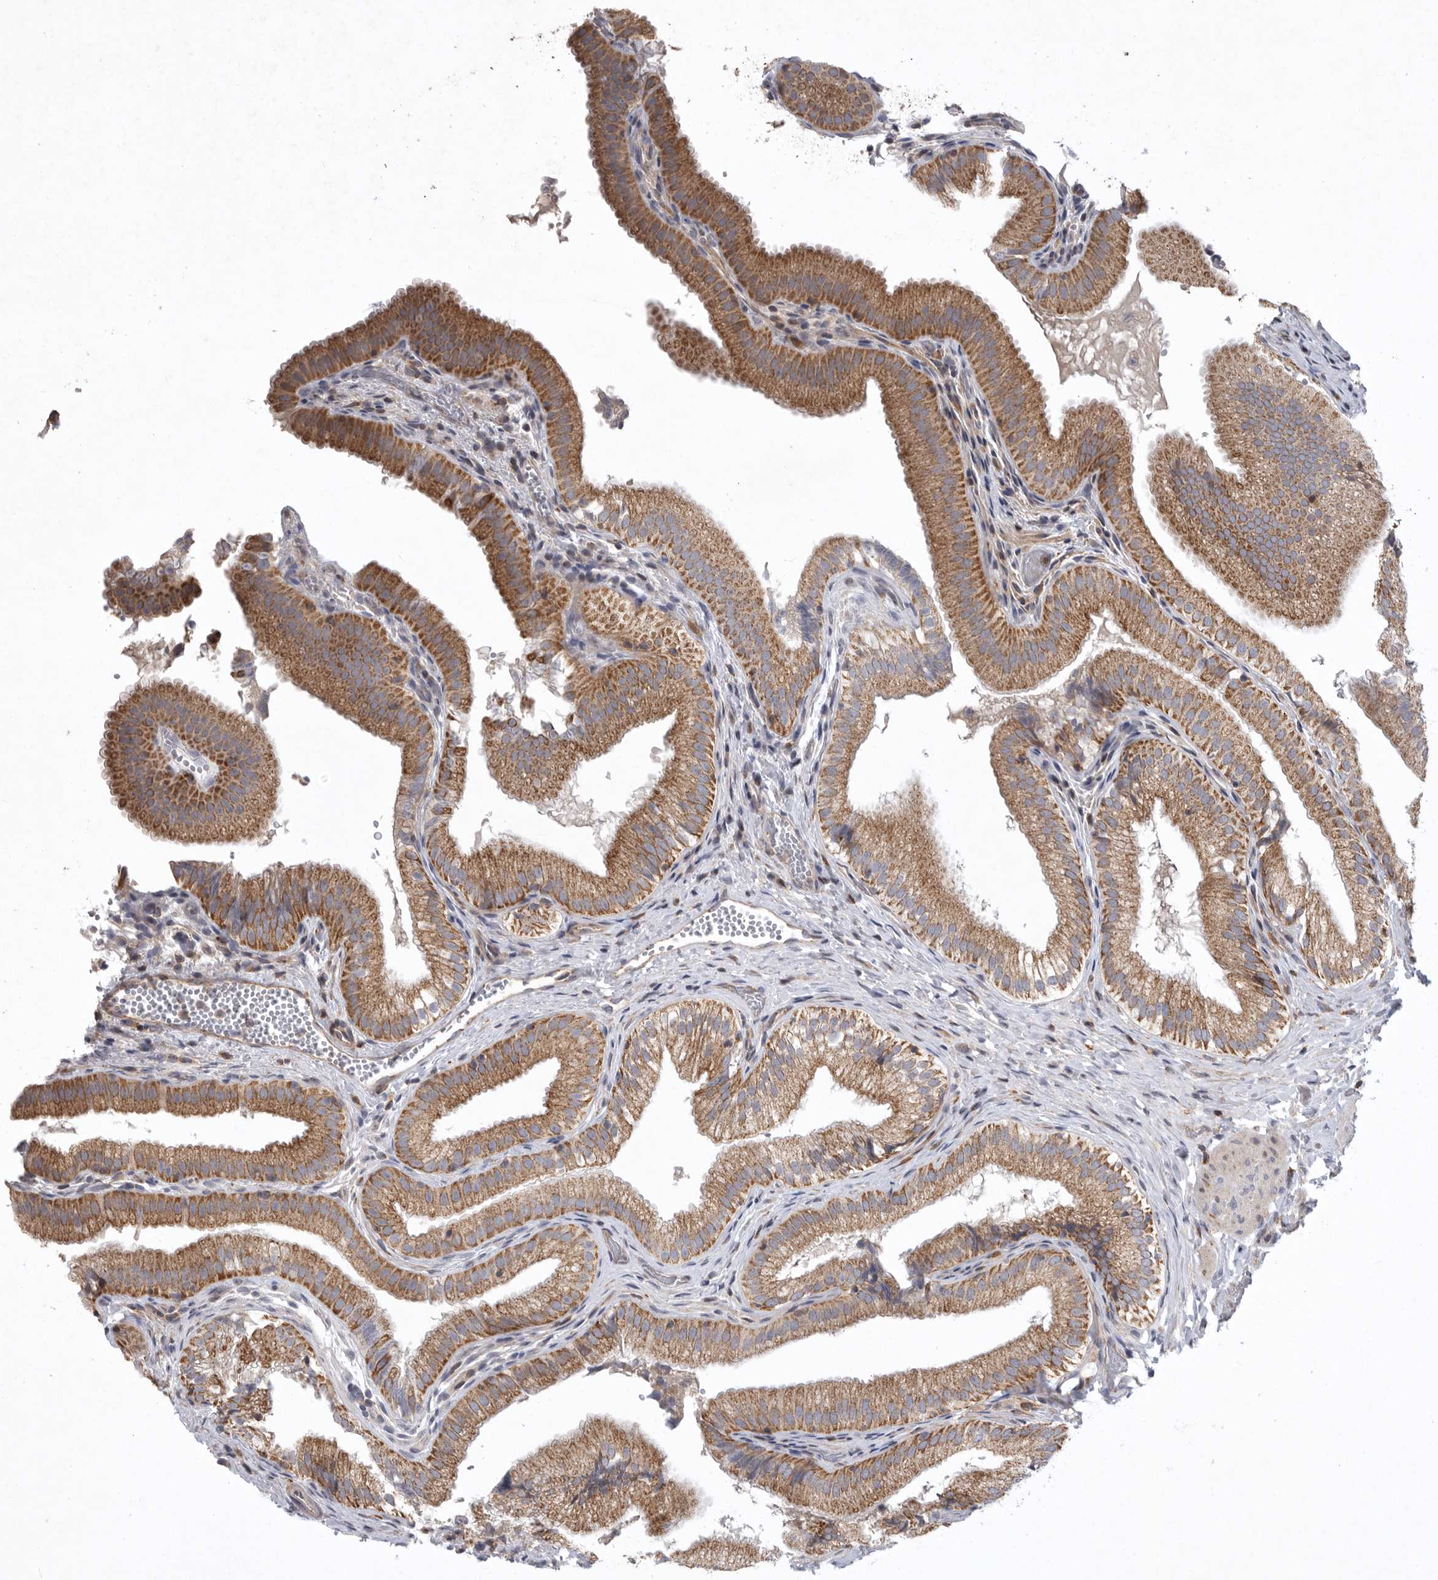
{"staining": {"intensity": "moderate", "quantity": ">75%", "location": "cytoplasmic/membranous"}, "tissue": "gallbladder", "cell_type": "Glandular cells", "image_type": "normal", "snomed": [{"axis": "morphology", "description": "Normal tissue, NOS"}, {"axis": "topography", "description": "Gallbladder"}], "caption": "A brown stain labels moderate cytoplasmic/membranous positivity of a protein in glandular cells of benign human gallbladder. Immunohistochemistry stains the protein of interest in brown and the nuclei are stained blue.", "gene": "MPZL1", "patient": {"sex": "female", "age": 30}}